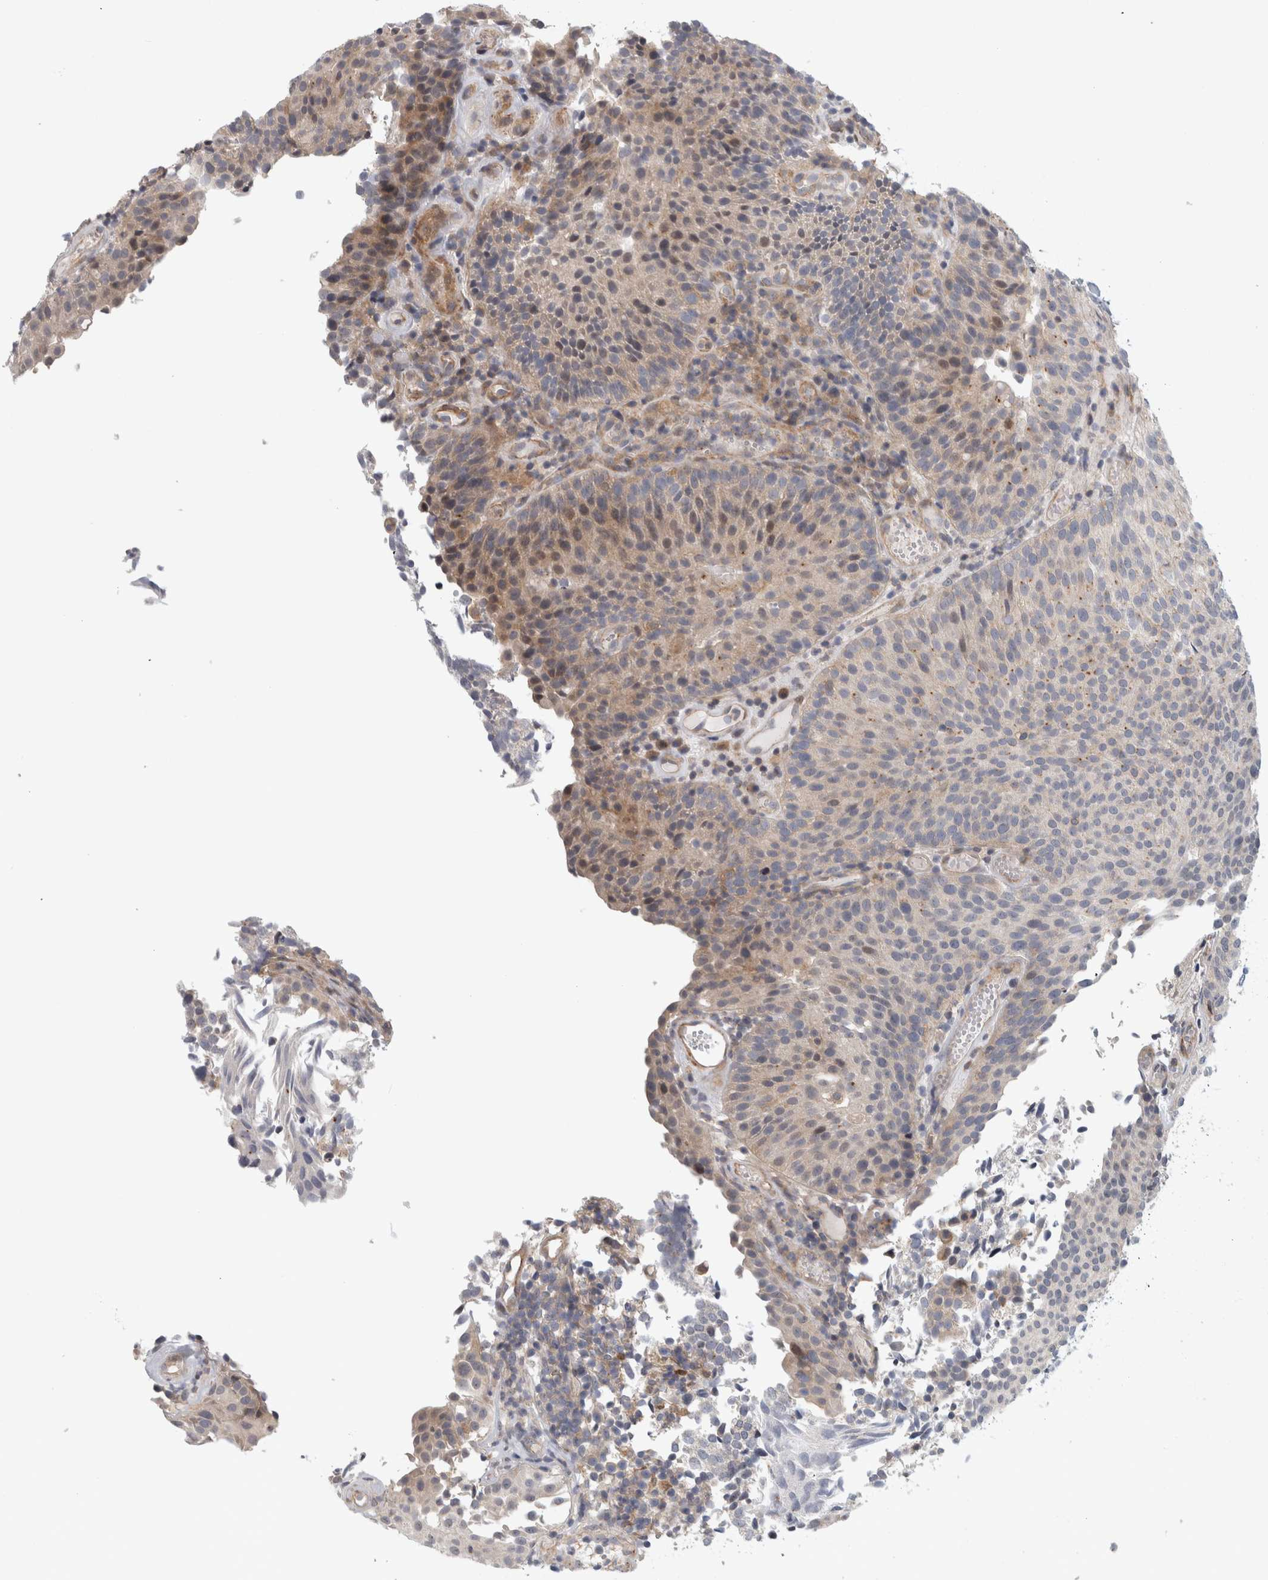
{"staining": {"intensity": "weak", "quantity": "<25%", "location": "cytoplasmic/membranous,nuclear"}, "tissue": "urothelial cancer", "cell_type": "Tumor cells", "image_type": "cancer", "snomed": [{"axis": "morphology", "description": "Urothelial carcinoma, Low grade"}, {"axis": "topography", "description": "Urinary bladder"}], "caption": "A high-resolution photomicrograph shows IHC staining of low-grade urothelial carcinoma, which reveals no significant positivity in tumor cells.", "gene": "ZNF804B", "patient": {"sex": "male", "age": 86}}